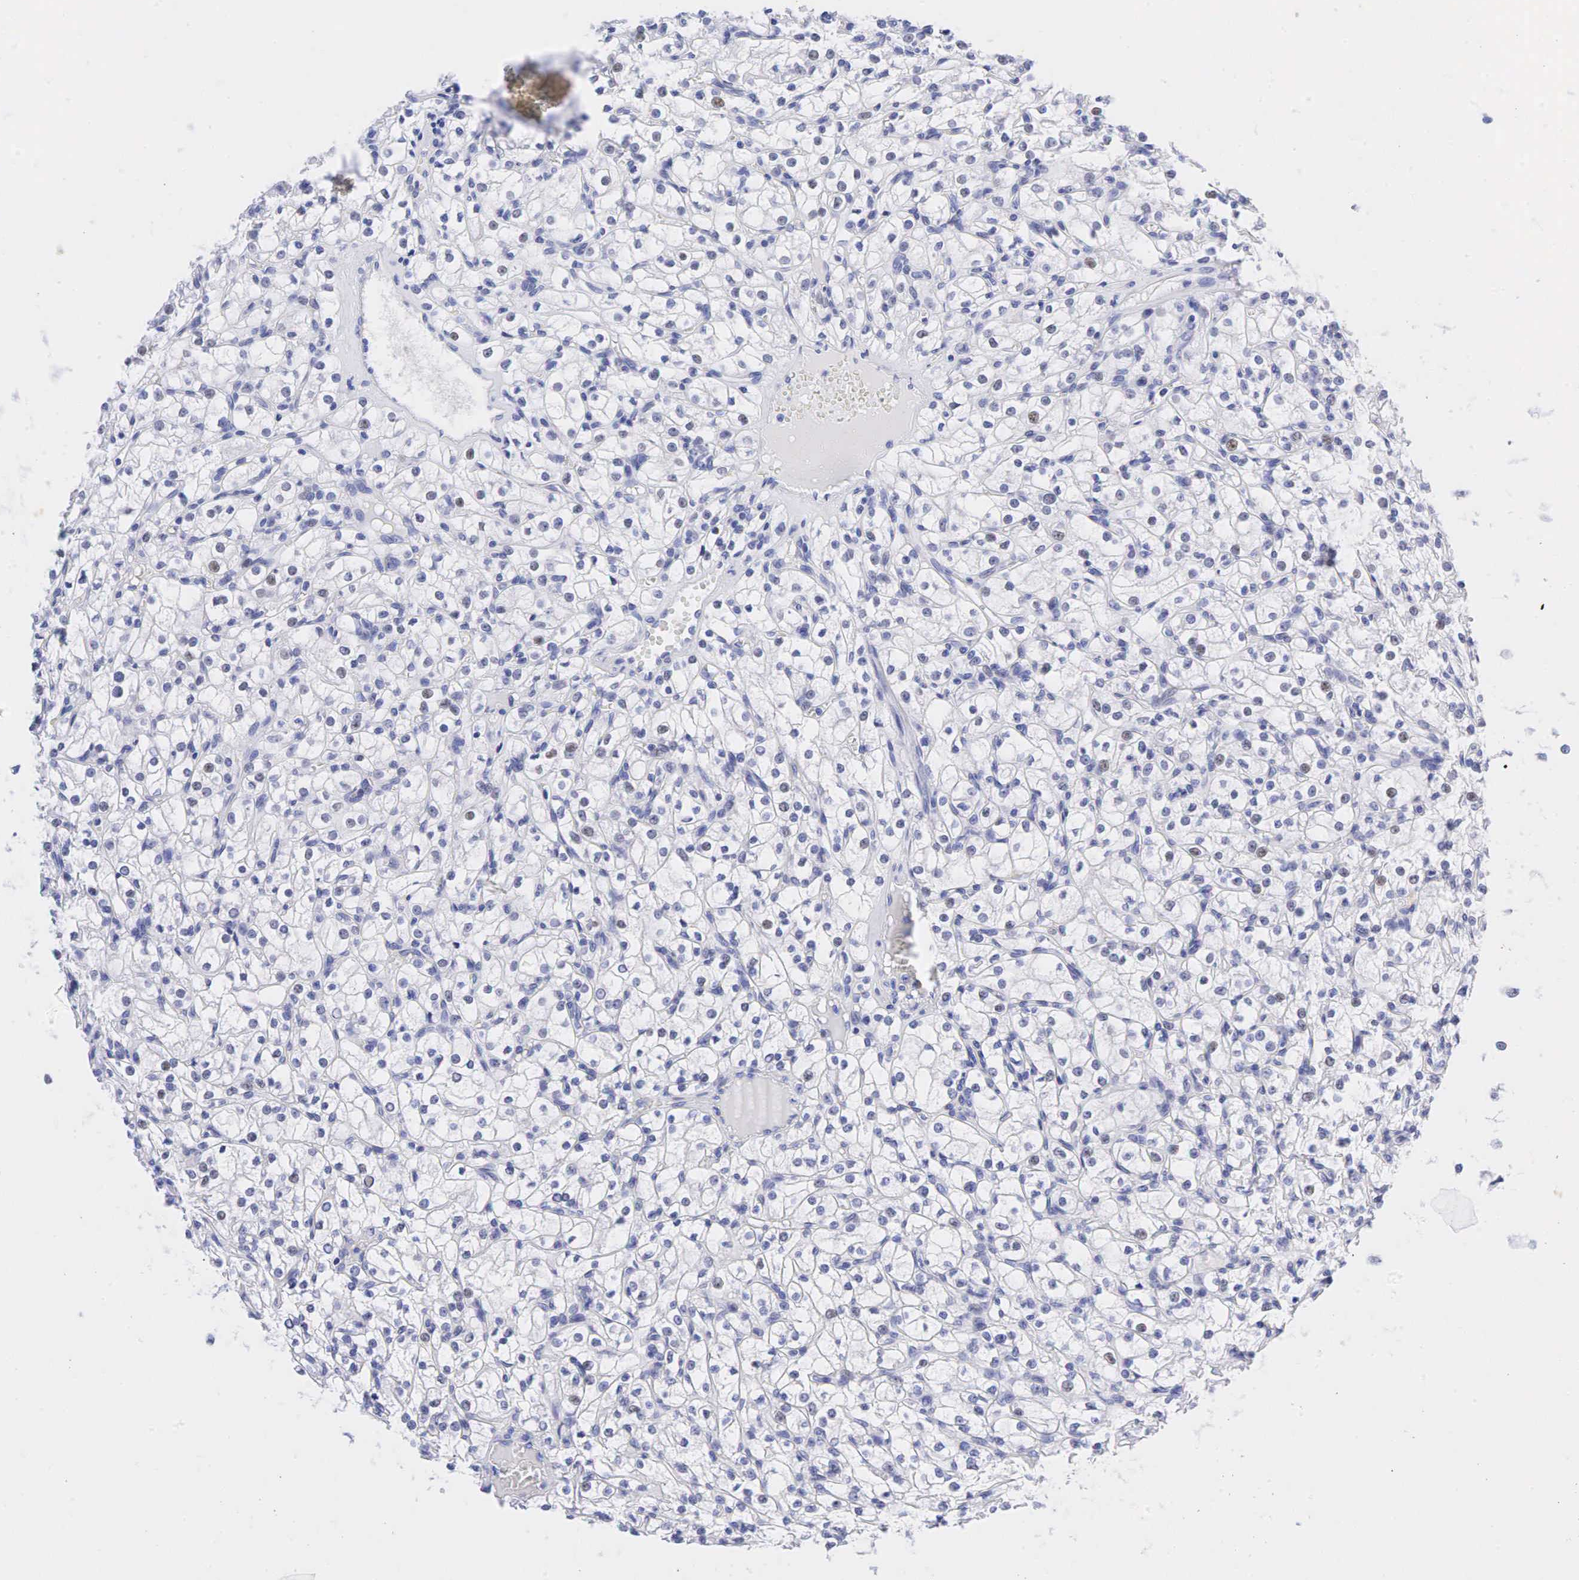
{"staining": {"intensity": "negative", "quantity": "none", "location": "none"}, "tissue": "renal cancer", "cell_type": "Tumor cells", "image_type": "cancer", "snomed": [{"axis": "morphology", "description": "Adenocarcinoma, NOS"}, {"axis": "topography", "description": "Kidney"}], "caption": "Tumor cells are negative for protein expression in human renal adenocarcinoma. The staining is performed using DAB brown chromogen with nuclei counter-stained in using hematoxylin.", "gene": "AR", "patient": {"sex": "male", "age": 61}}